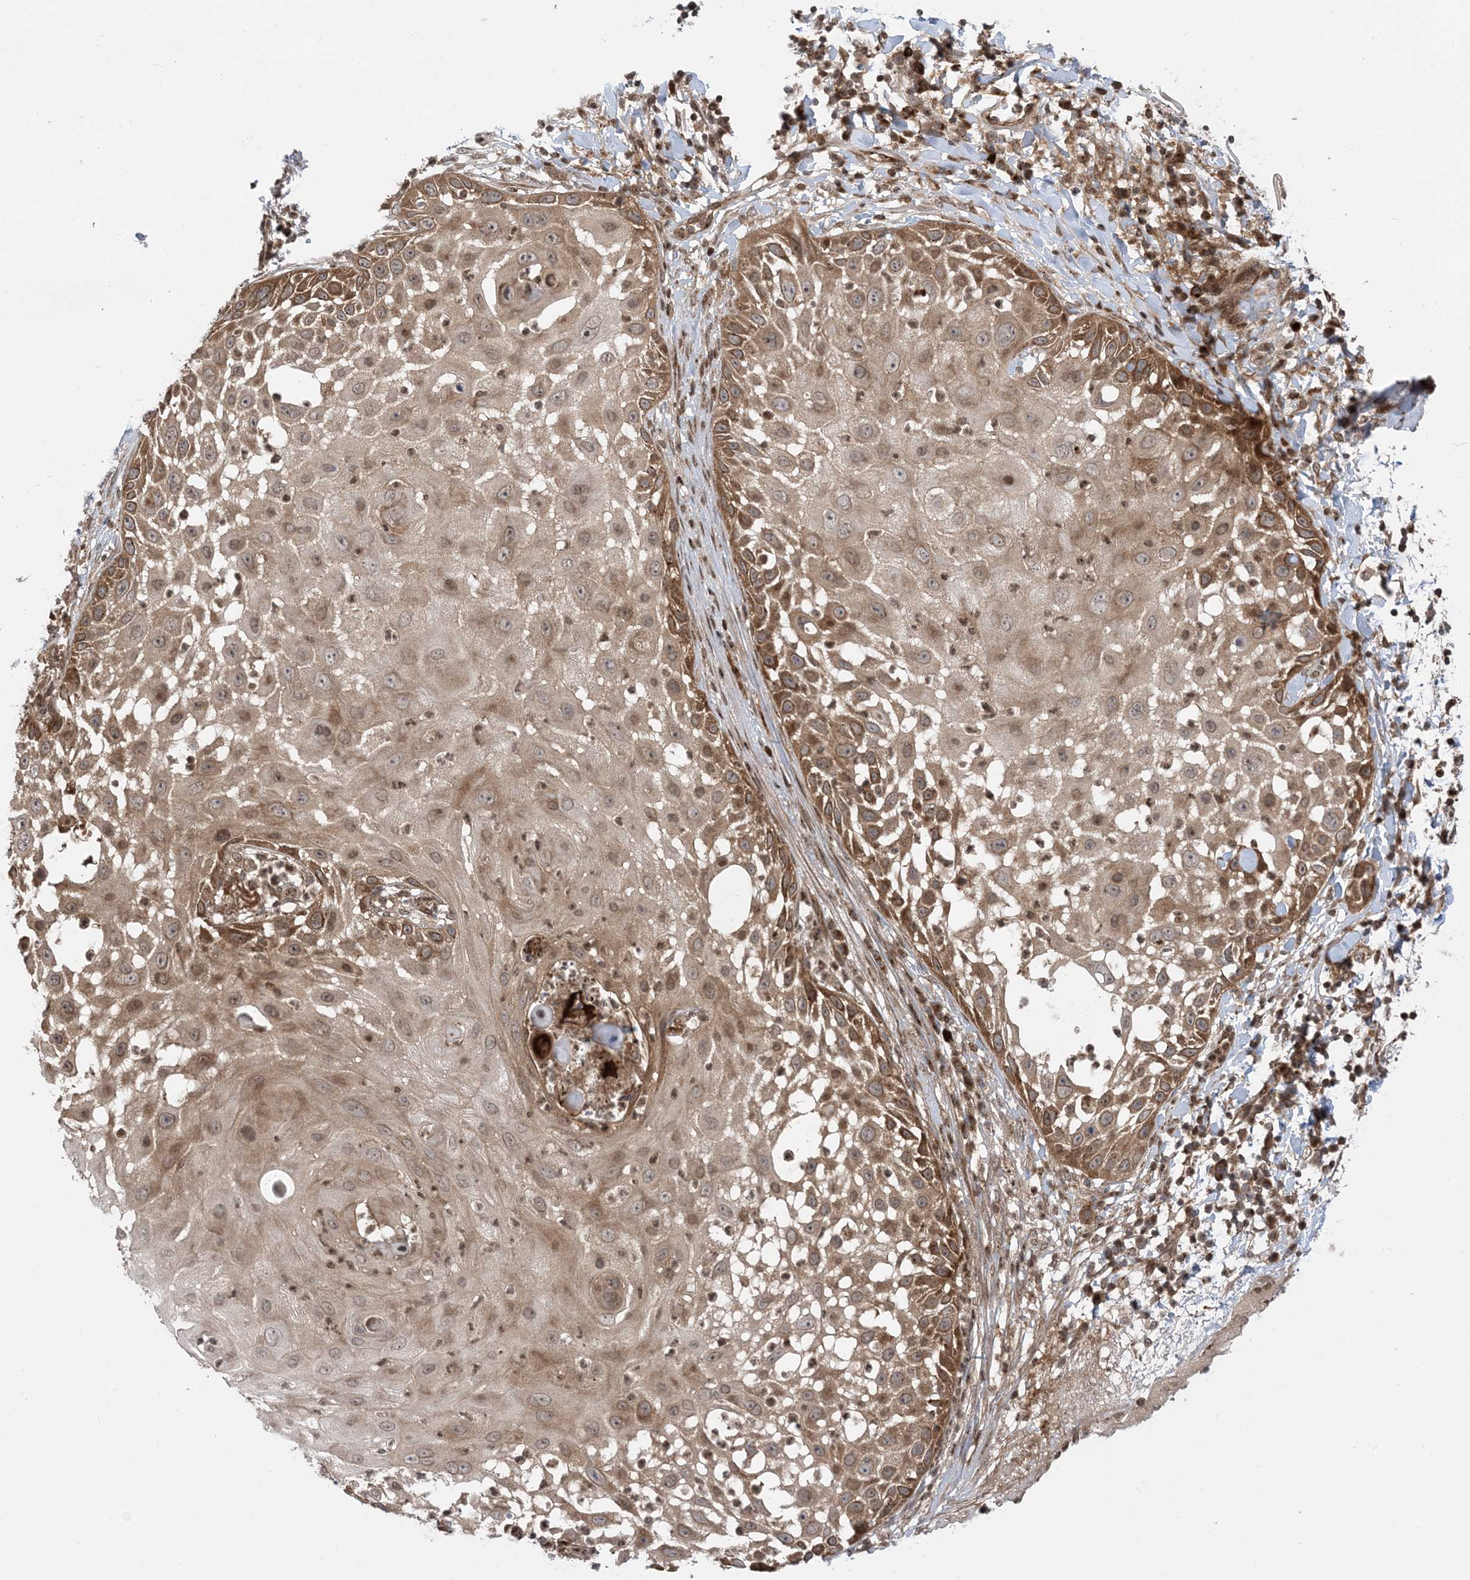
{"staining": {"intensity": "moderate", "quantity": ">75%", "location": "cytoplasmic/membranous"}, "tissue": "skin cancer", "cell_type": "Tumor cells", "image_type": "cancer", "snomed": [{"axis": "morphology", "description": "Squamous cell carcinoma, NOS"}, {"axis": "topography", "description": "Skin"}], "caption": "Immunohistochemical staining of skin cancer (squamous cell carcinoma) demonstrates moderate cytoplasmic/membranous protein staining in approximately >75% of tumor cells.", "gene": "CASP4", "patient": {"sex": "female", "age": 44}}